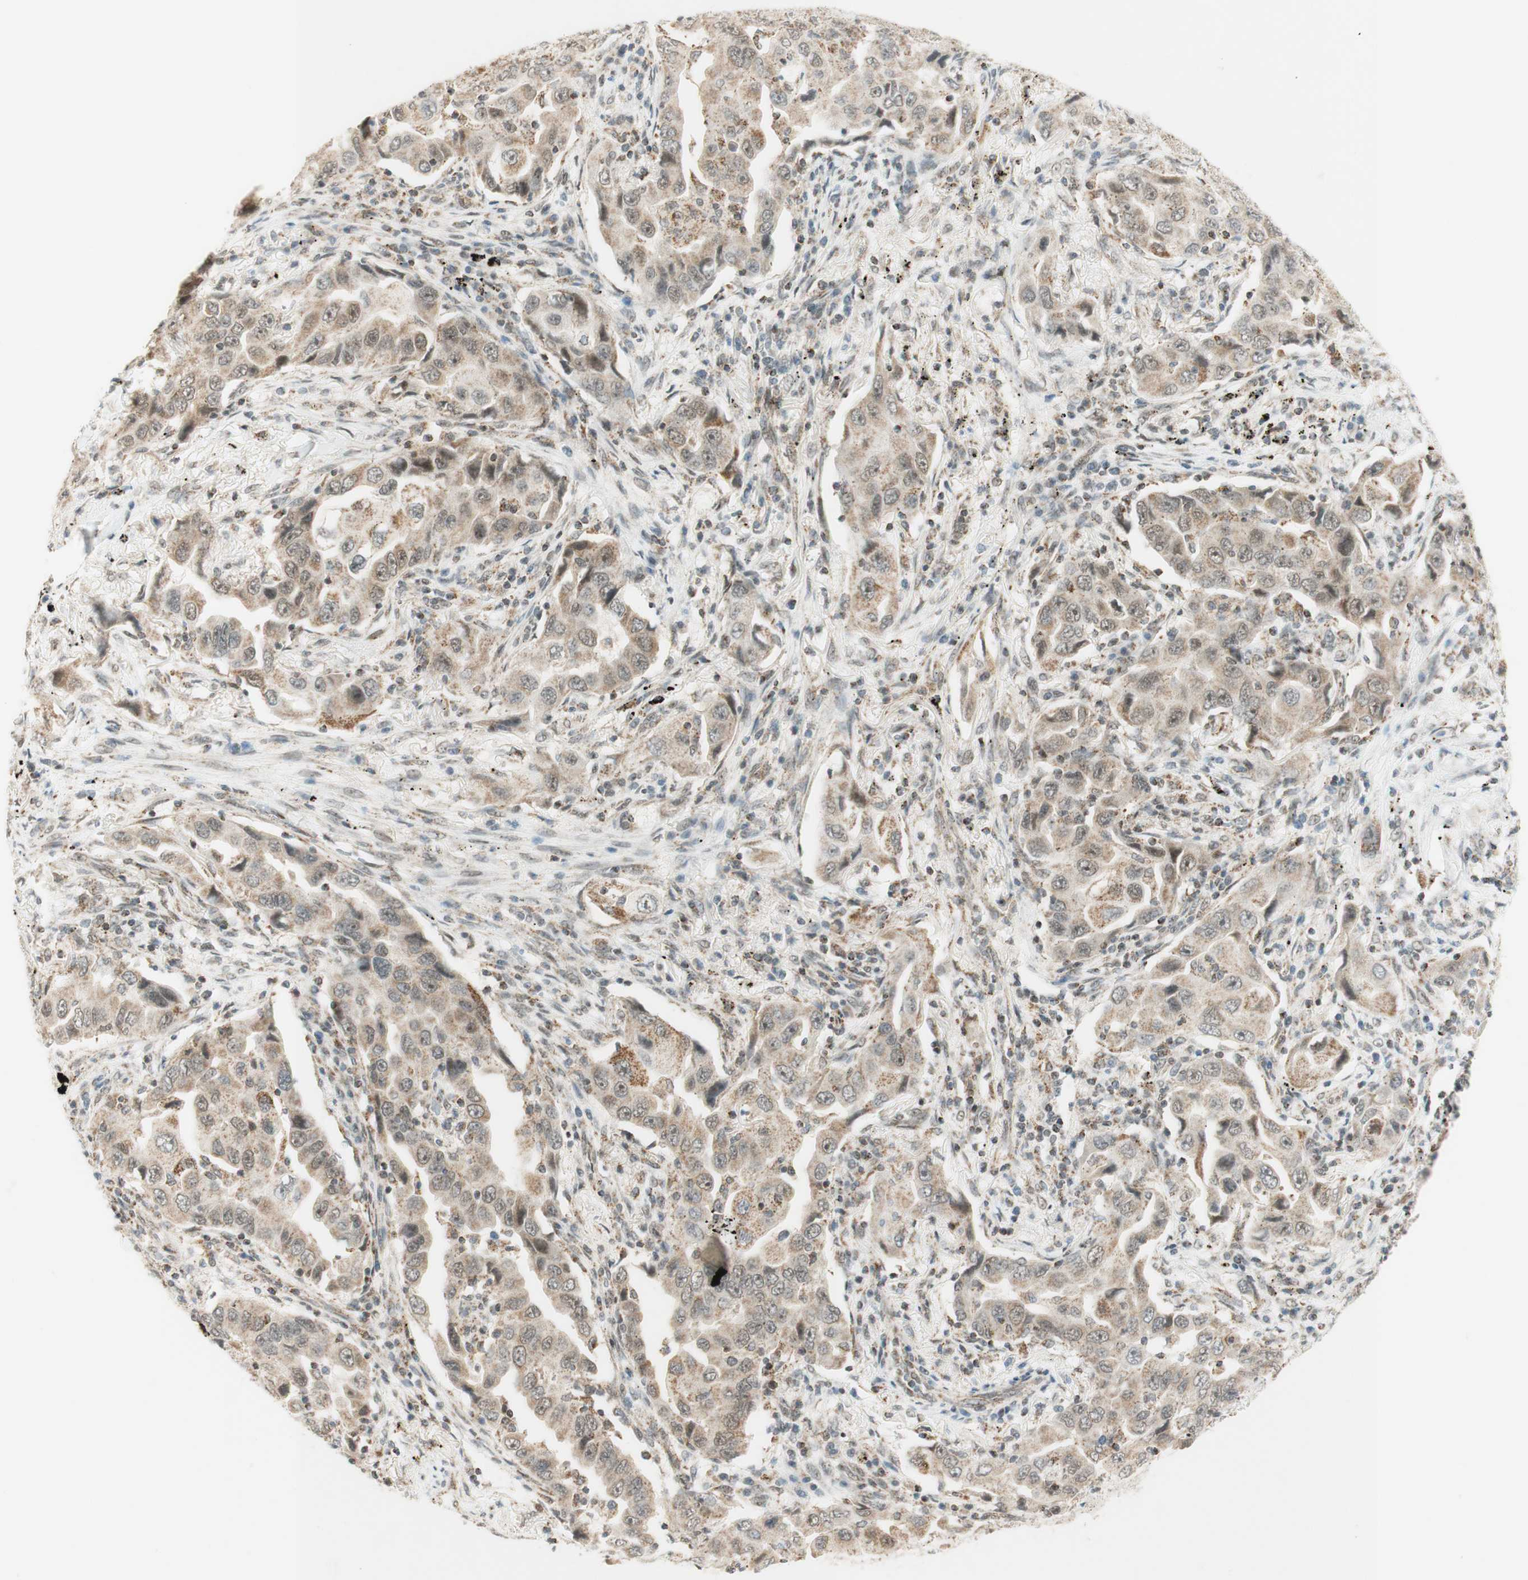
{"staining": {"intensity": "weak", "quantity": ">75%", "location": "cytoplasmic/membranous,nuclear"}, "tissue": "lung cancer", "cell_type": "Tumor cells", "image_type": "cancer", "snomed": [{"axis": "morphology", "description": "Adenocarcinoma, NOS"}, {"axis": "topography", "description": "Lung"}], "caption": "IHC of lung cancer shows low levels of weak cytoplasmic/membranous and nuclear positivity in approximately >75% of tumor cells. Nuclei are stained in blue.", "gene": "ZNF782", "patient": {"sex": "female", "age": 65}}